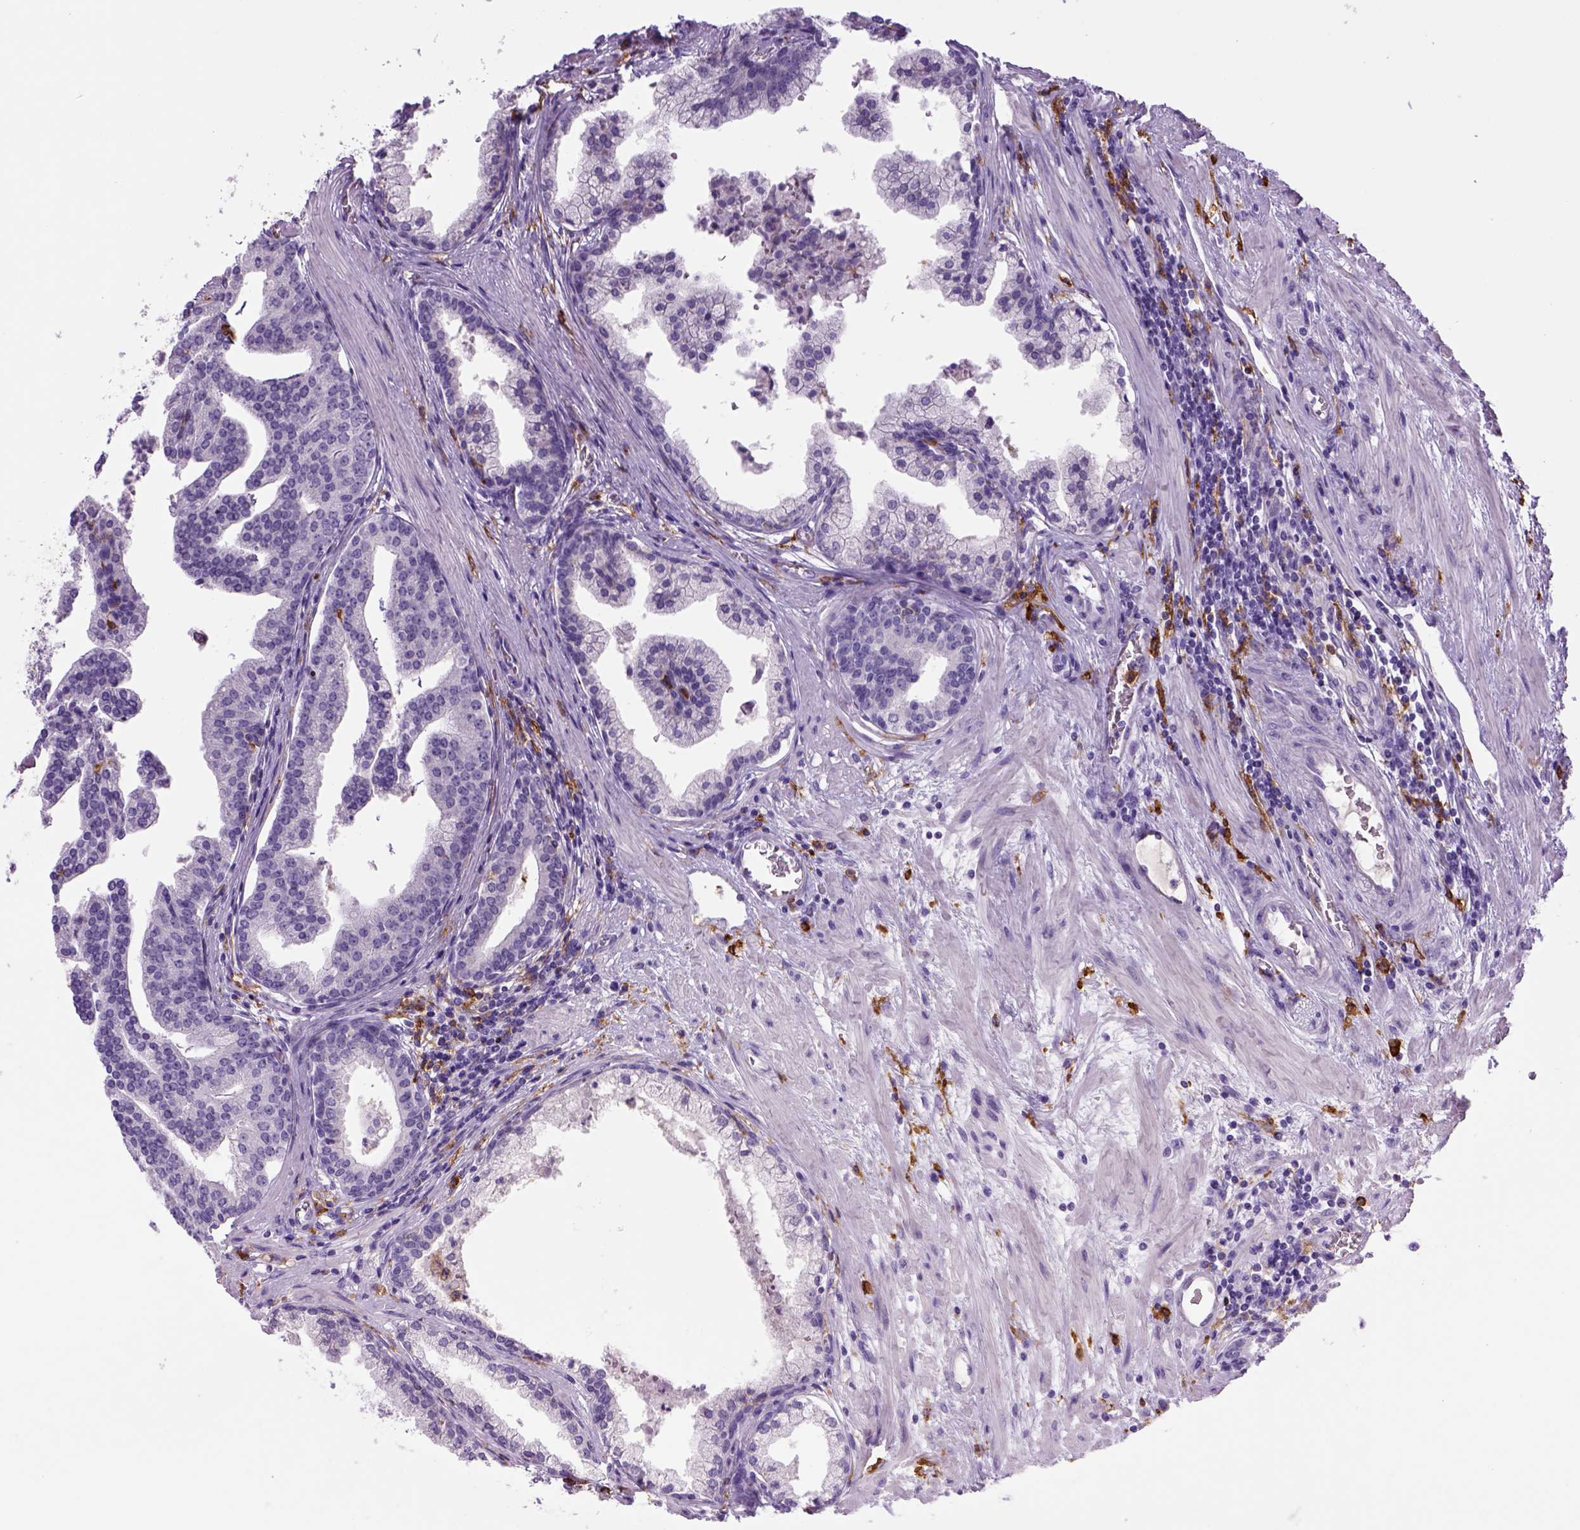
{"staining": {"intensity": "negative", "quantity": "none", "location": "none"}, "tissue": "prostate cancer", "cell_type": "Tumor cells", "image_type": "cancer", "snomed": [{"axis": "morphology", "description": "Adenocarcinoma, NOS"}, {"axis": "topography", "description": "Prostate and seminal vesicle, NOS"}, {"axis": "topography", "description": "Prostate"}], "caption": "Tumor cells show no significant protein expression in prostate cancer (adenocarcinoma).", "gene": "CD14", "patient": {"sex": "male", "age": 44}}